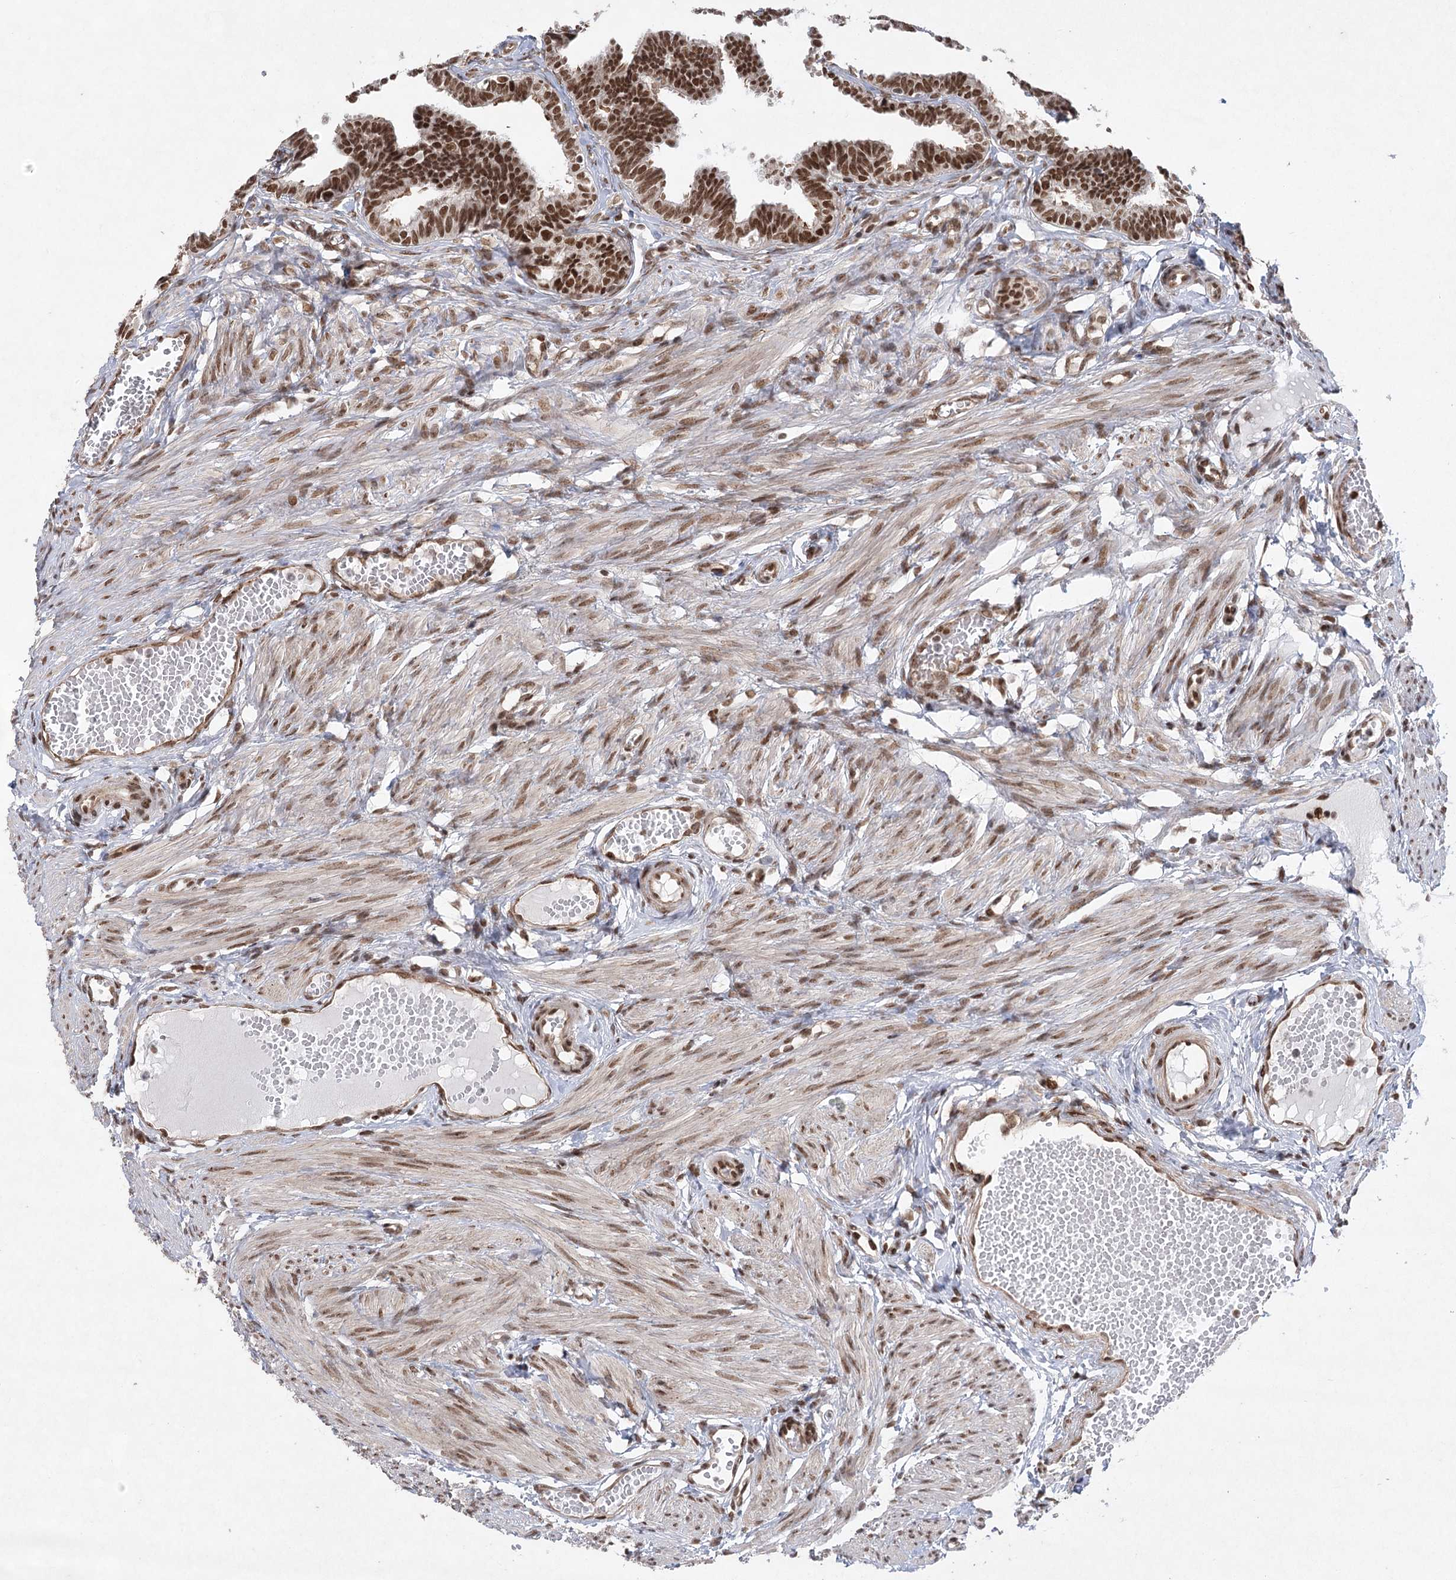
{"staining": {"intensity": "strong", "quantity": ">75%", "location": "nuclear"}, "tissue": "fallopian tube", "cell_type": "Glandular cells", "image_type": "normal", "snomed": [{"axis": "morphology", "description": "Normal tissue, NOS"}, {"axis": "topography", "description": "Fallopian tube"}, {"axis": "topography", "description": "Ovary"}], "caption": "Immunohistochemistry of normal fallopian tube shows high levels of strong nuclear positivity in about >75% of glandular cells.", "gene": "ZCCHC8", "patient": {"sex": "female", "age": 23}}